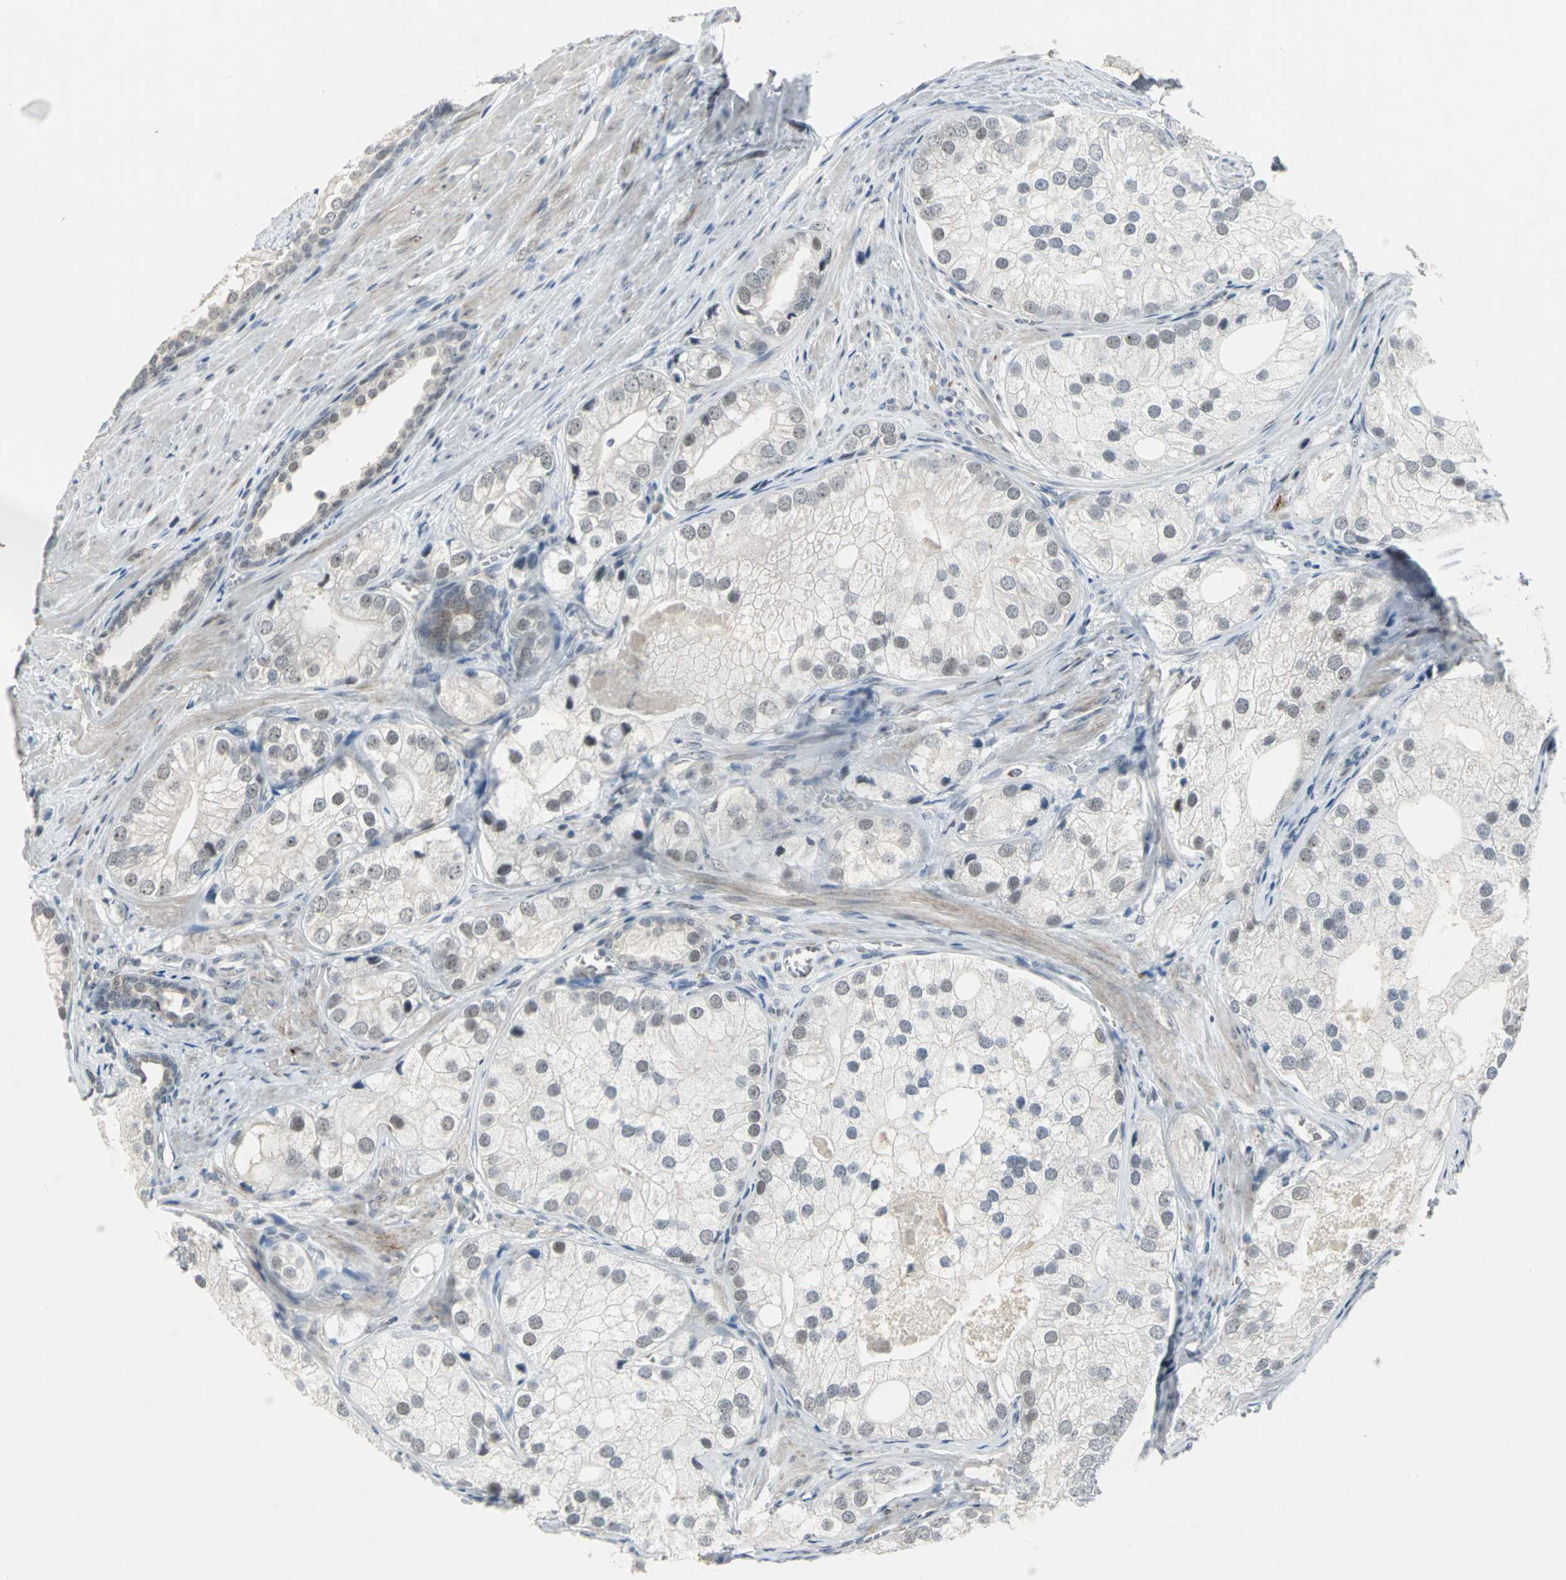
{"staining": {"intensity": "weak", "quantity": ">75%", "location": "nuclear"}, "tissue": "prostate cancer", "cell_type": "Tumor cells", "image_type": "cancer", "snomed": [{"axis": "morphology", "description": "Adenocarcinoma, Low grade"}, {"axis": "topography", "description": "Prostate"}], "caption": "Immunohistochemical staining of adenocarcinoma (low-grade) (prostate) shows low levels of weak nuclear protein positivity in approximately >75% of tumor cells.", "gene": "GLI3", "patient": {"sex": "male", "age": 69}}